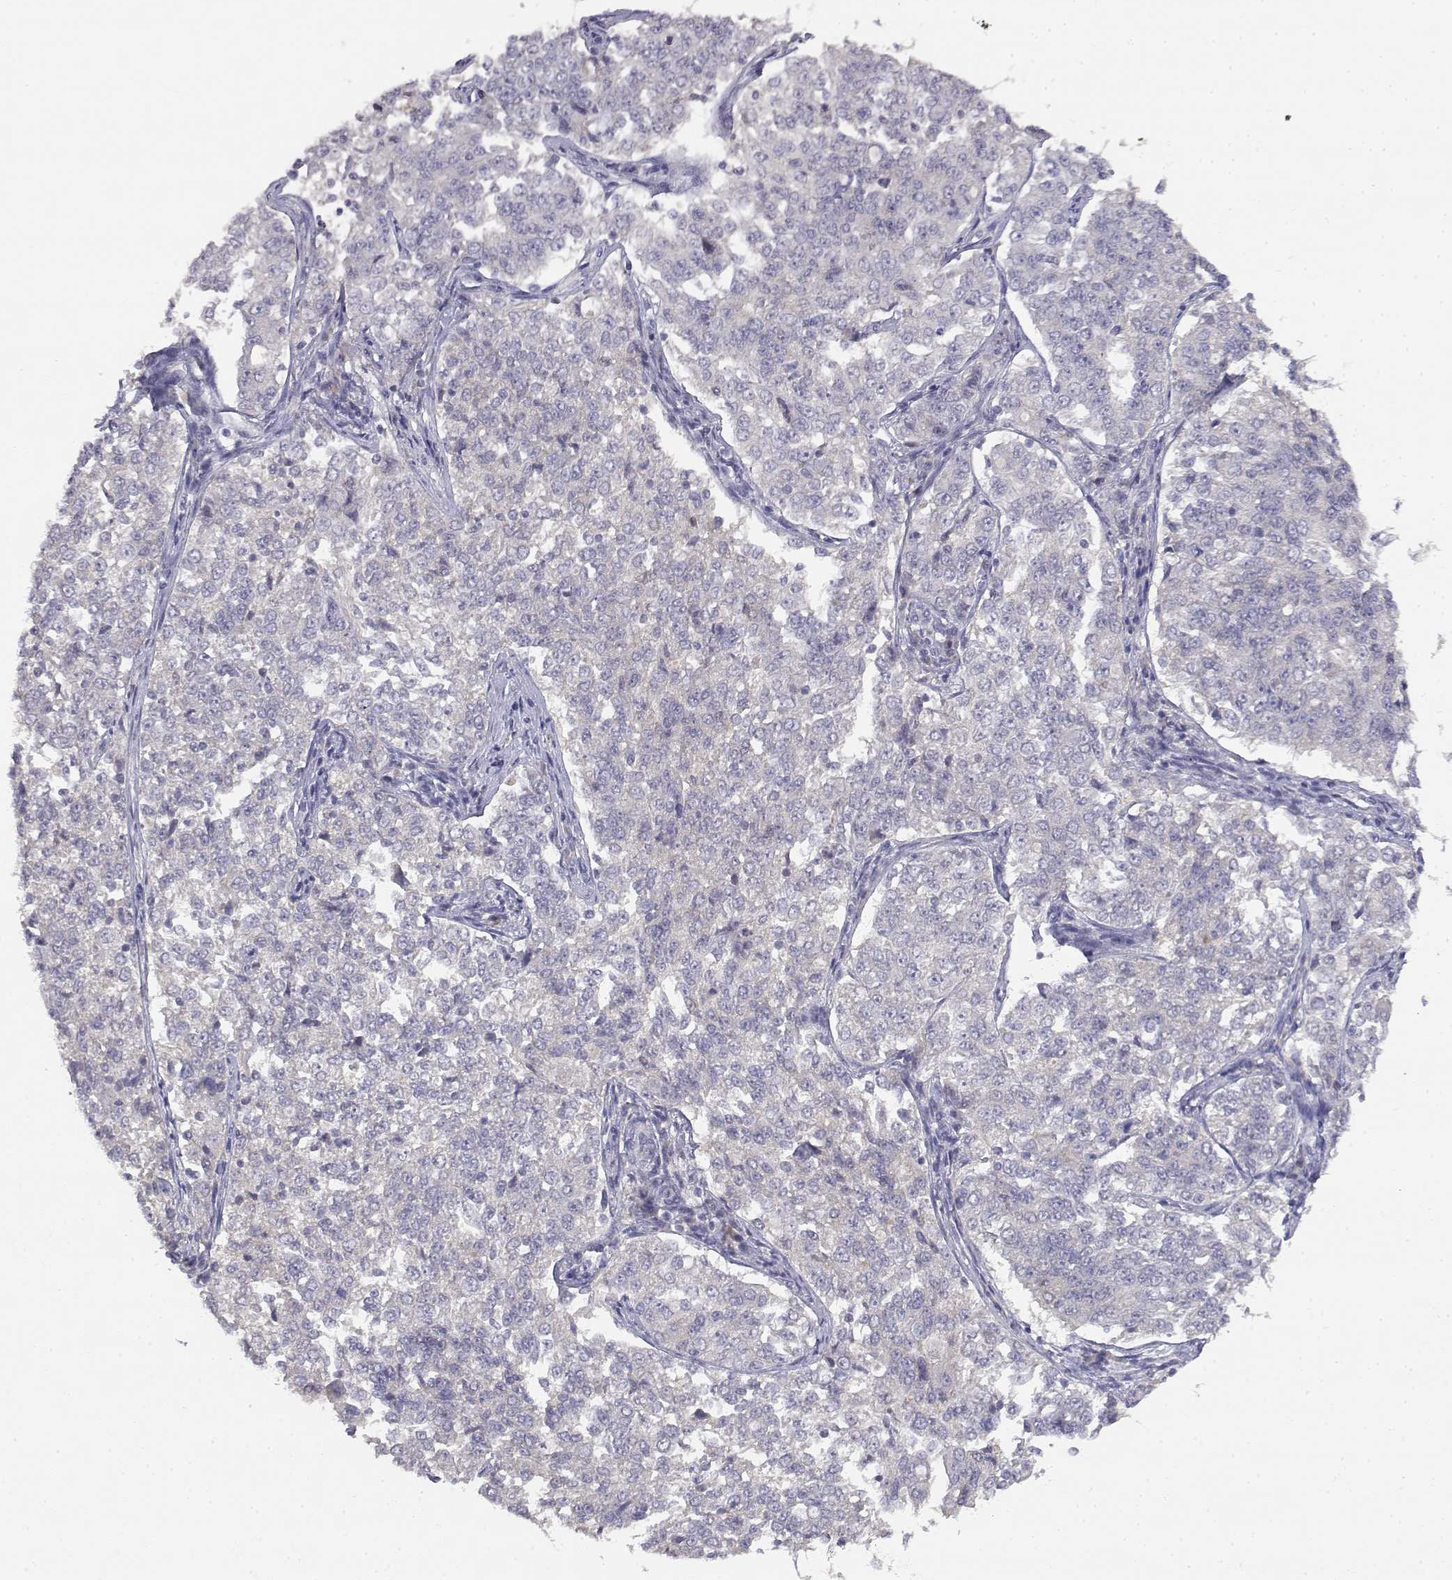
{"staining": {"intensity": "negative", "quantity": "none", "location": "none"}, "tissue": "endometrial cancer", "cell_type": "Tumor cells", "image_type": "cancer", "snomed": [{"axis": "morphology", "description": "Adenocarcinoma, NOS"}, {"axis": "topography", "description": "Endometrium"}], "caption": "High magnification brightfield microscopy of endometrial cancer (adenocarcinoma) stained with DAB (brown) and counterstained with hematoxylin (blue): tumor cells show no significant expression.", "gene": "ADA", "patient": {"sex": "female", "age": 43}}